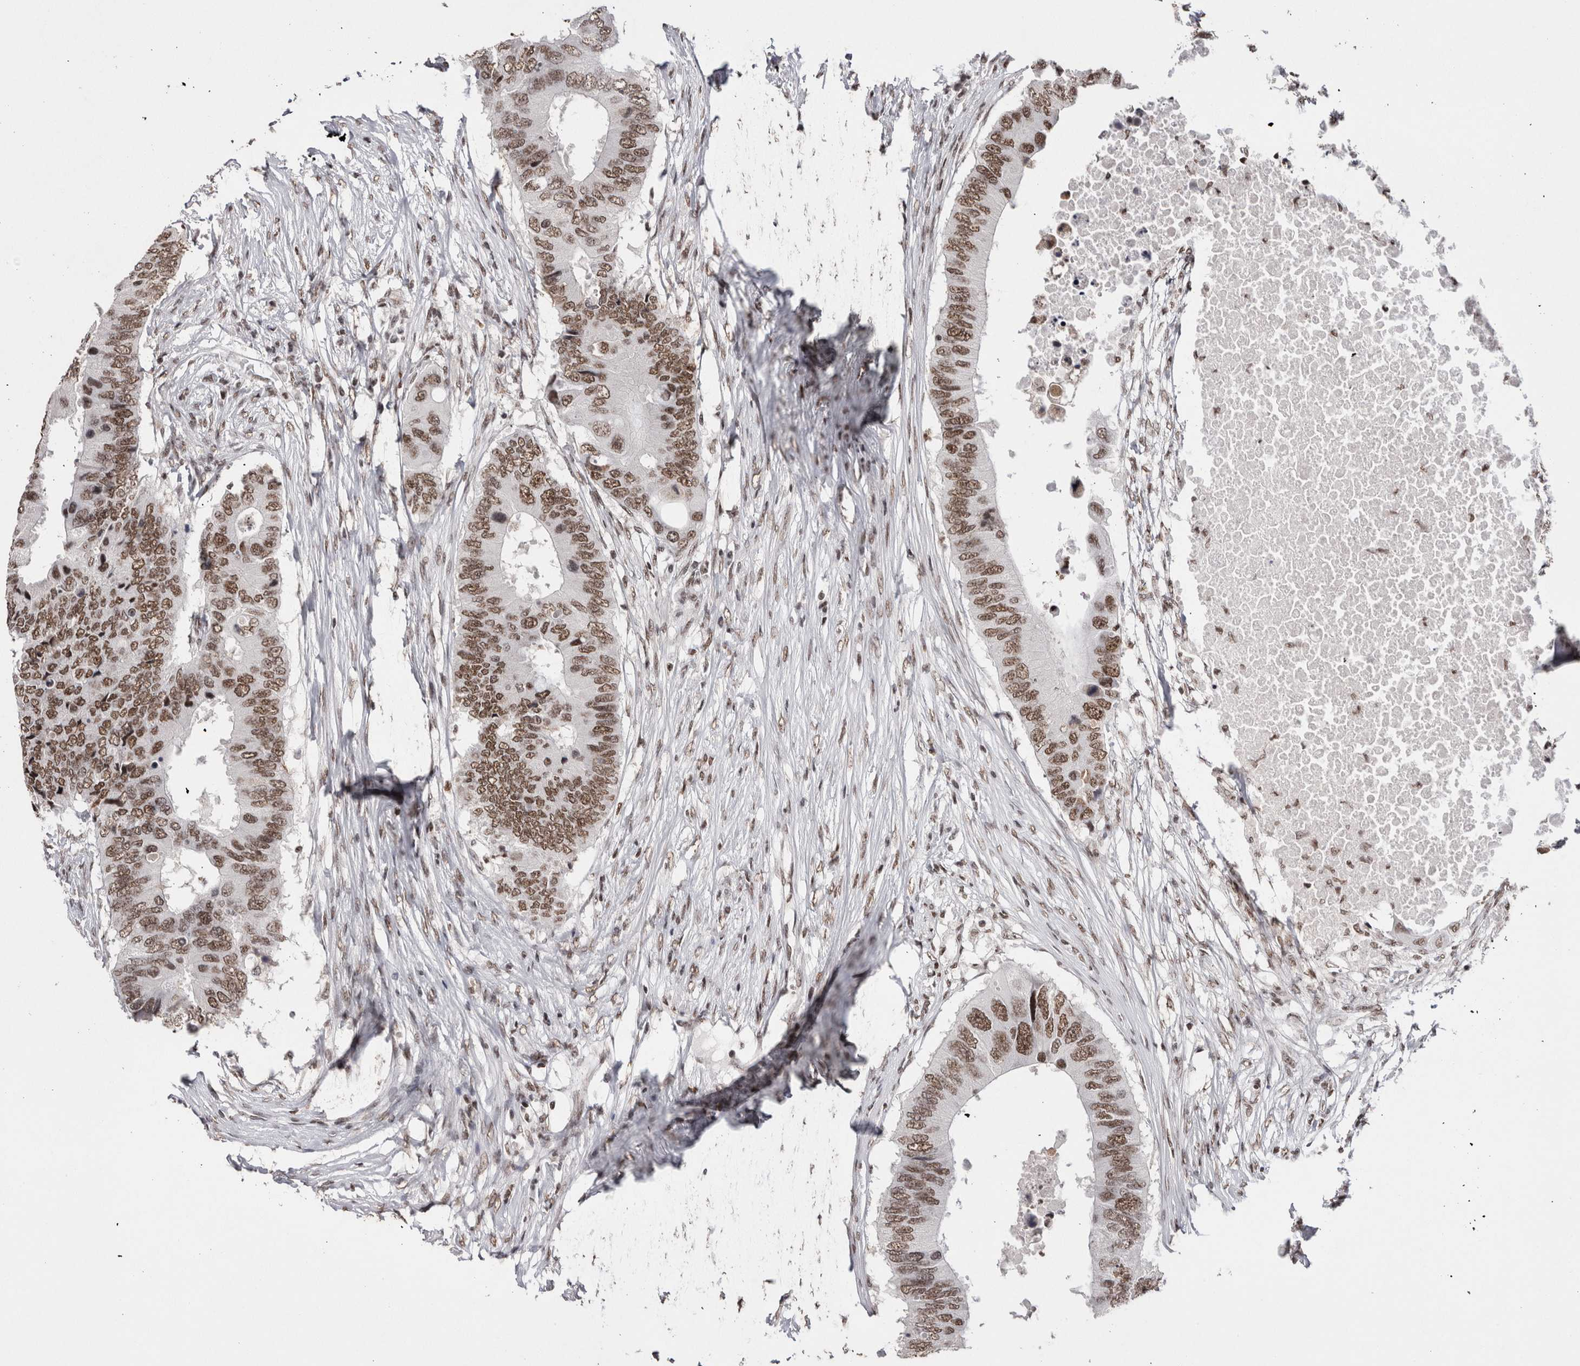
{"staining": {"intensity": "moderate", "quantity": ">75%", "location": "nuclear"}, "tissue": "colorectal cancer", "cell_type": "Tumor cells", "image_type": "cancer", "snomed": [{"axis": "morphology", "description": "Adenocarcinoma, NOS"}, {"axis": "topography", "description": "Colon"}], "caption": "Immunohistochemical staining of human colorectal cancer (adenocarcinoma) shows medium levels of moderate nuclear staining in about >75% of tumor cells.", "gene": "SMC1A", "patient": {"sex": "male", "age": 71}}